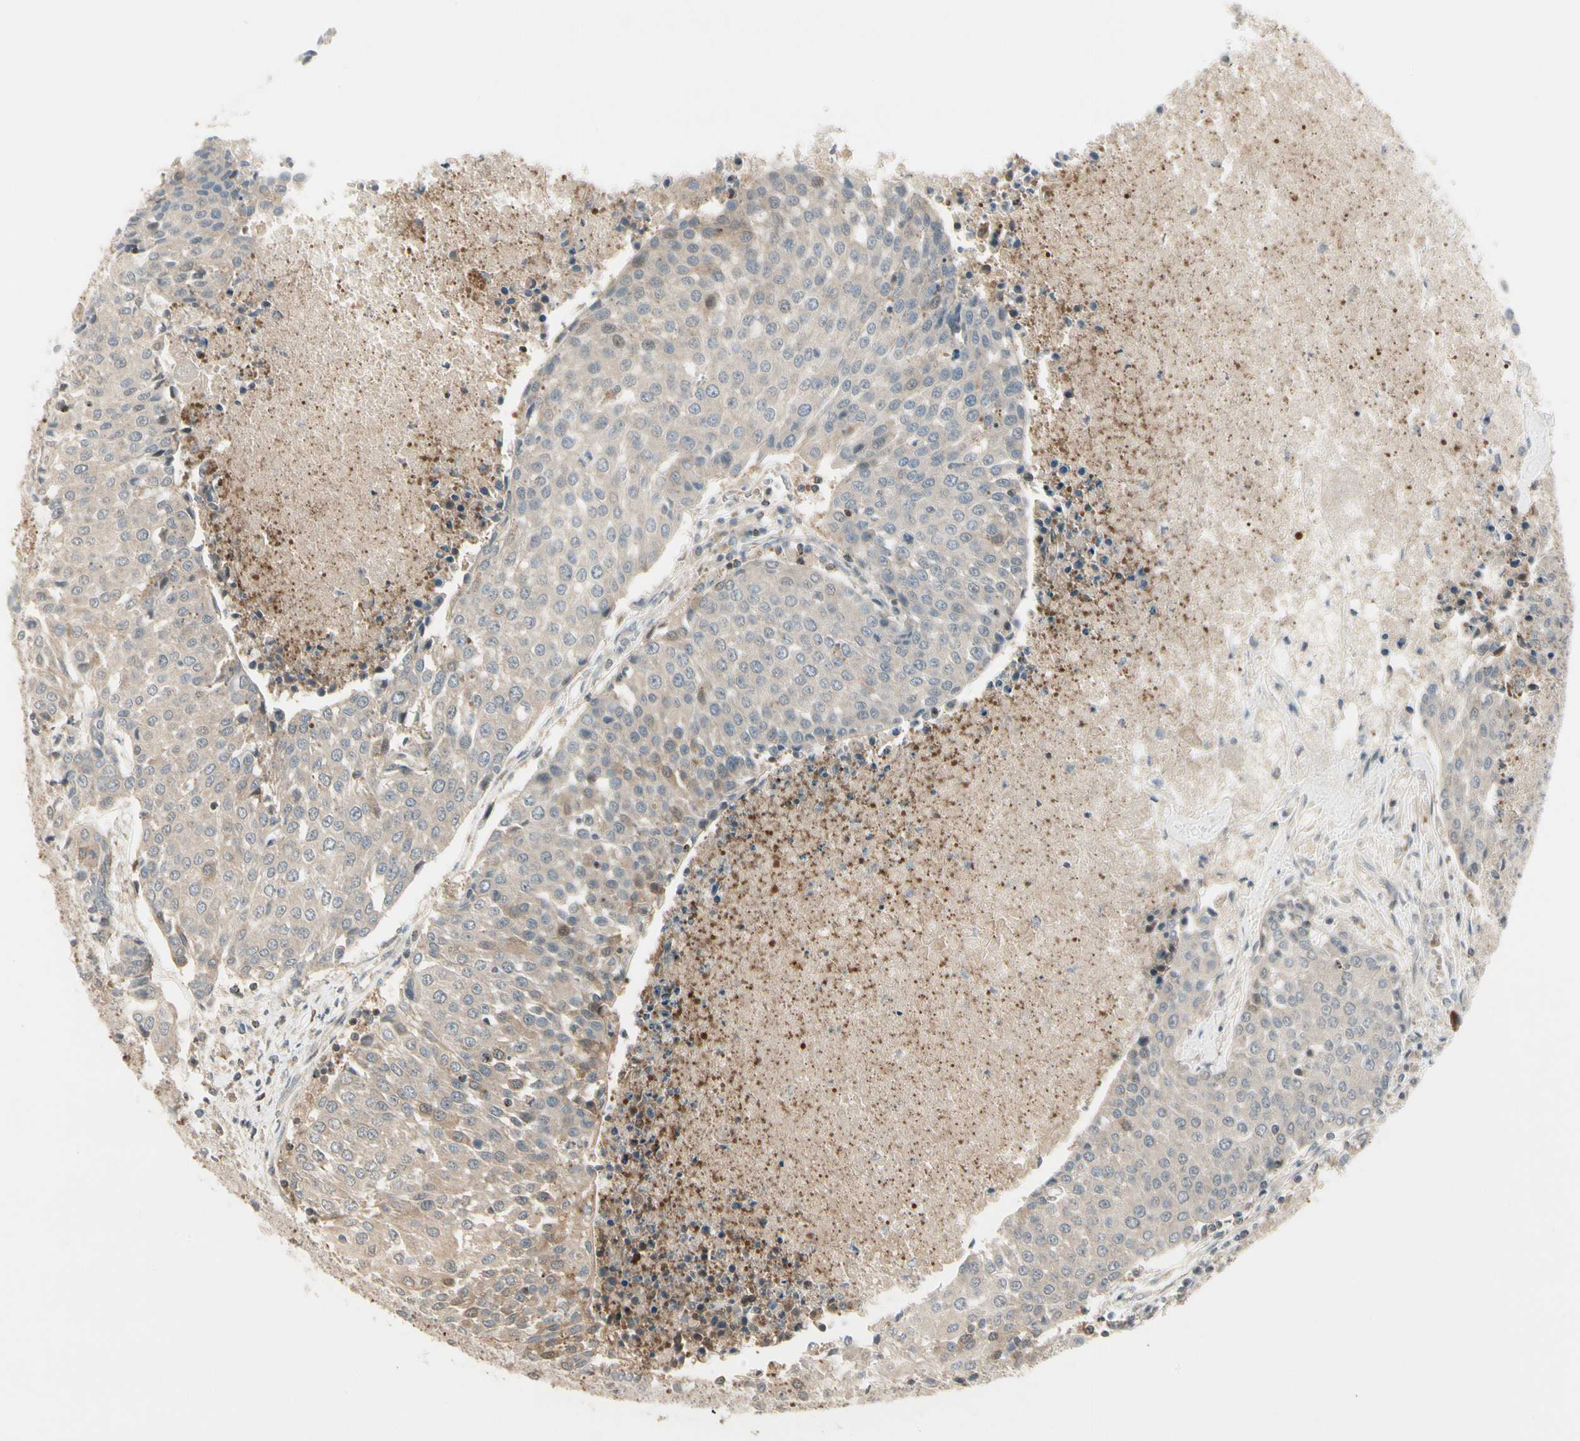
{"staining": {"intensity": "weak", "quantity": ">75%", "location": "cytoplasmic/membranous"}, "tissue": "urothelial cancer", "cell_type": "Tumor cells", "image_type": "cancer", "snomed": [{"axis": "morphology", "description": "Urothelial carcinoma, High grade"}, {"axis": "topography", "description": "Urinary bladder"}], "caption": "Protein expression analysis of urothelial cancer exhibits weak cytoplasmic/membranous staining in about >75% of tumor cells.", "gene": "EVC", "patient": {"sex": "female", "age": 85}}